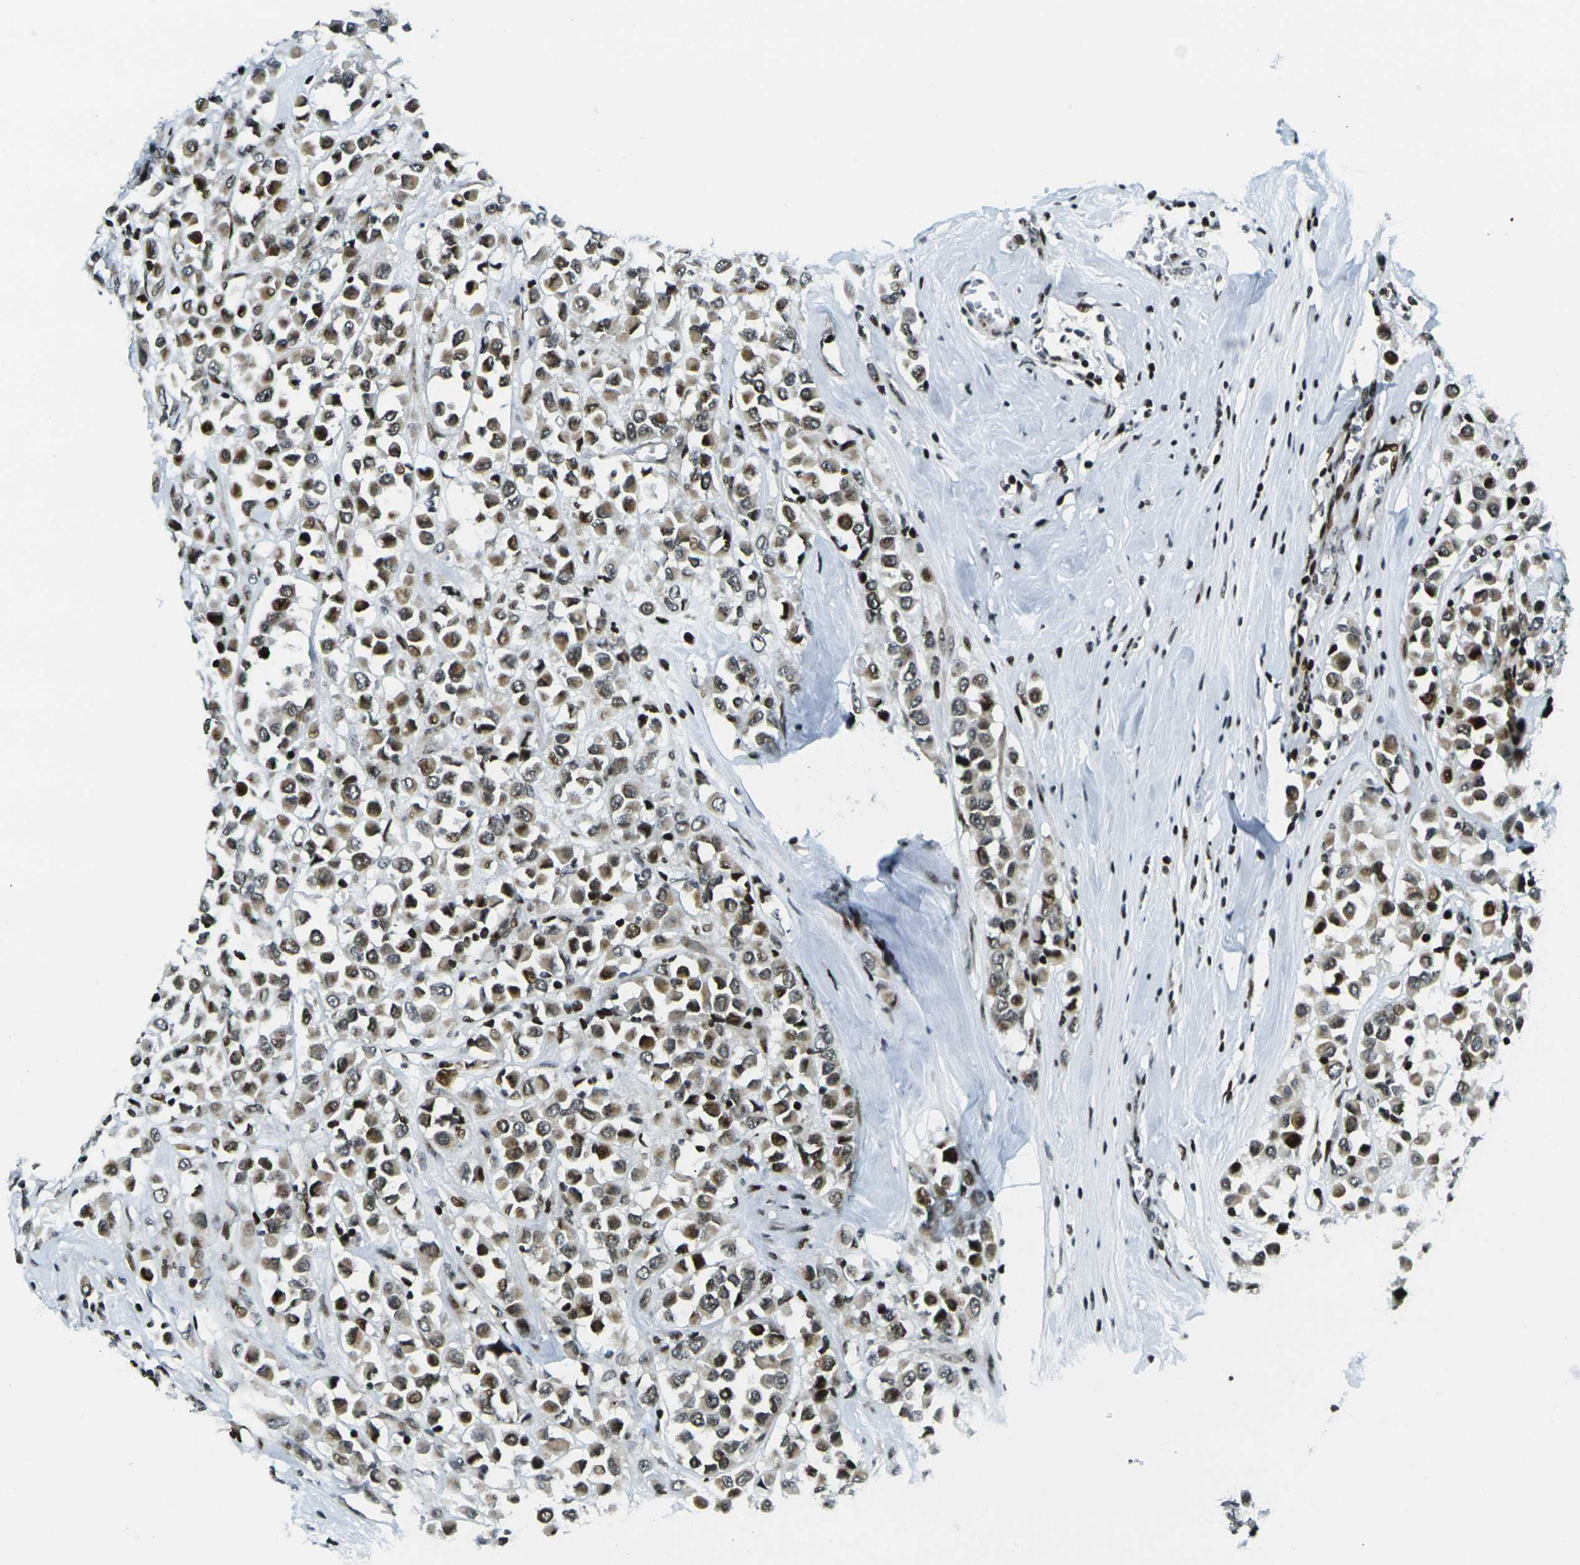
{"staining": {"intensity": "moderate", "quantity": ">75%", "location": "cytoplasmic/membranous,nuclear"}, "tissue": "breast cancer", "cell_type": "Tumor cells", "image_type": "cancer", "snomed": [{"axis": "morphology", "description": "Duct carcinoma"}, {"axis": "topography", "description": "Breast"}], "caption": "Breast cancer tissue reveals moderate cytoplasmic/membranous and nuclear staining in approximately >75% of tumor cells, visualized by immunohistochemistry. (brown staining indicates protein expression, while blue staining denotes nuclei).", "gene": "H3-3A", "patient": {"sex": "female", "age": 61}}